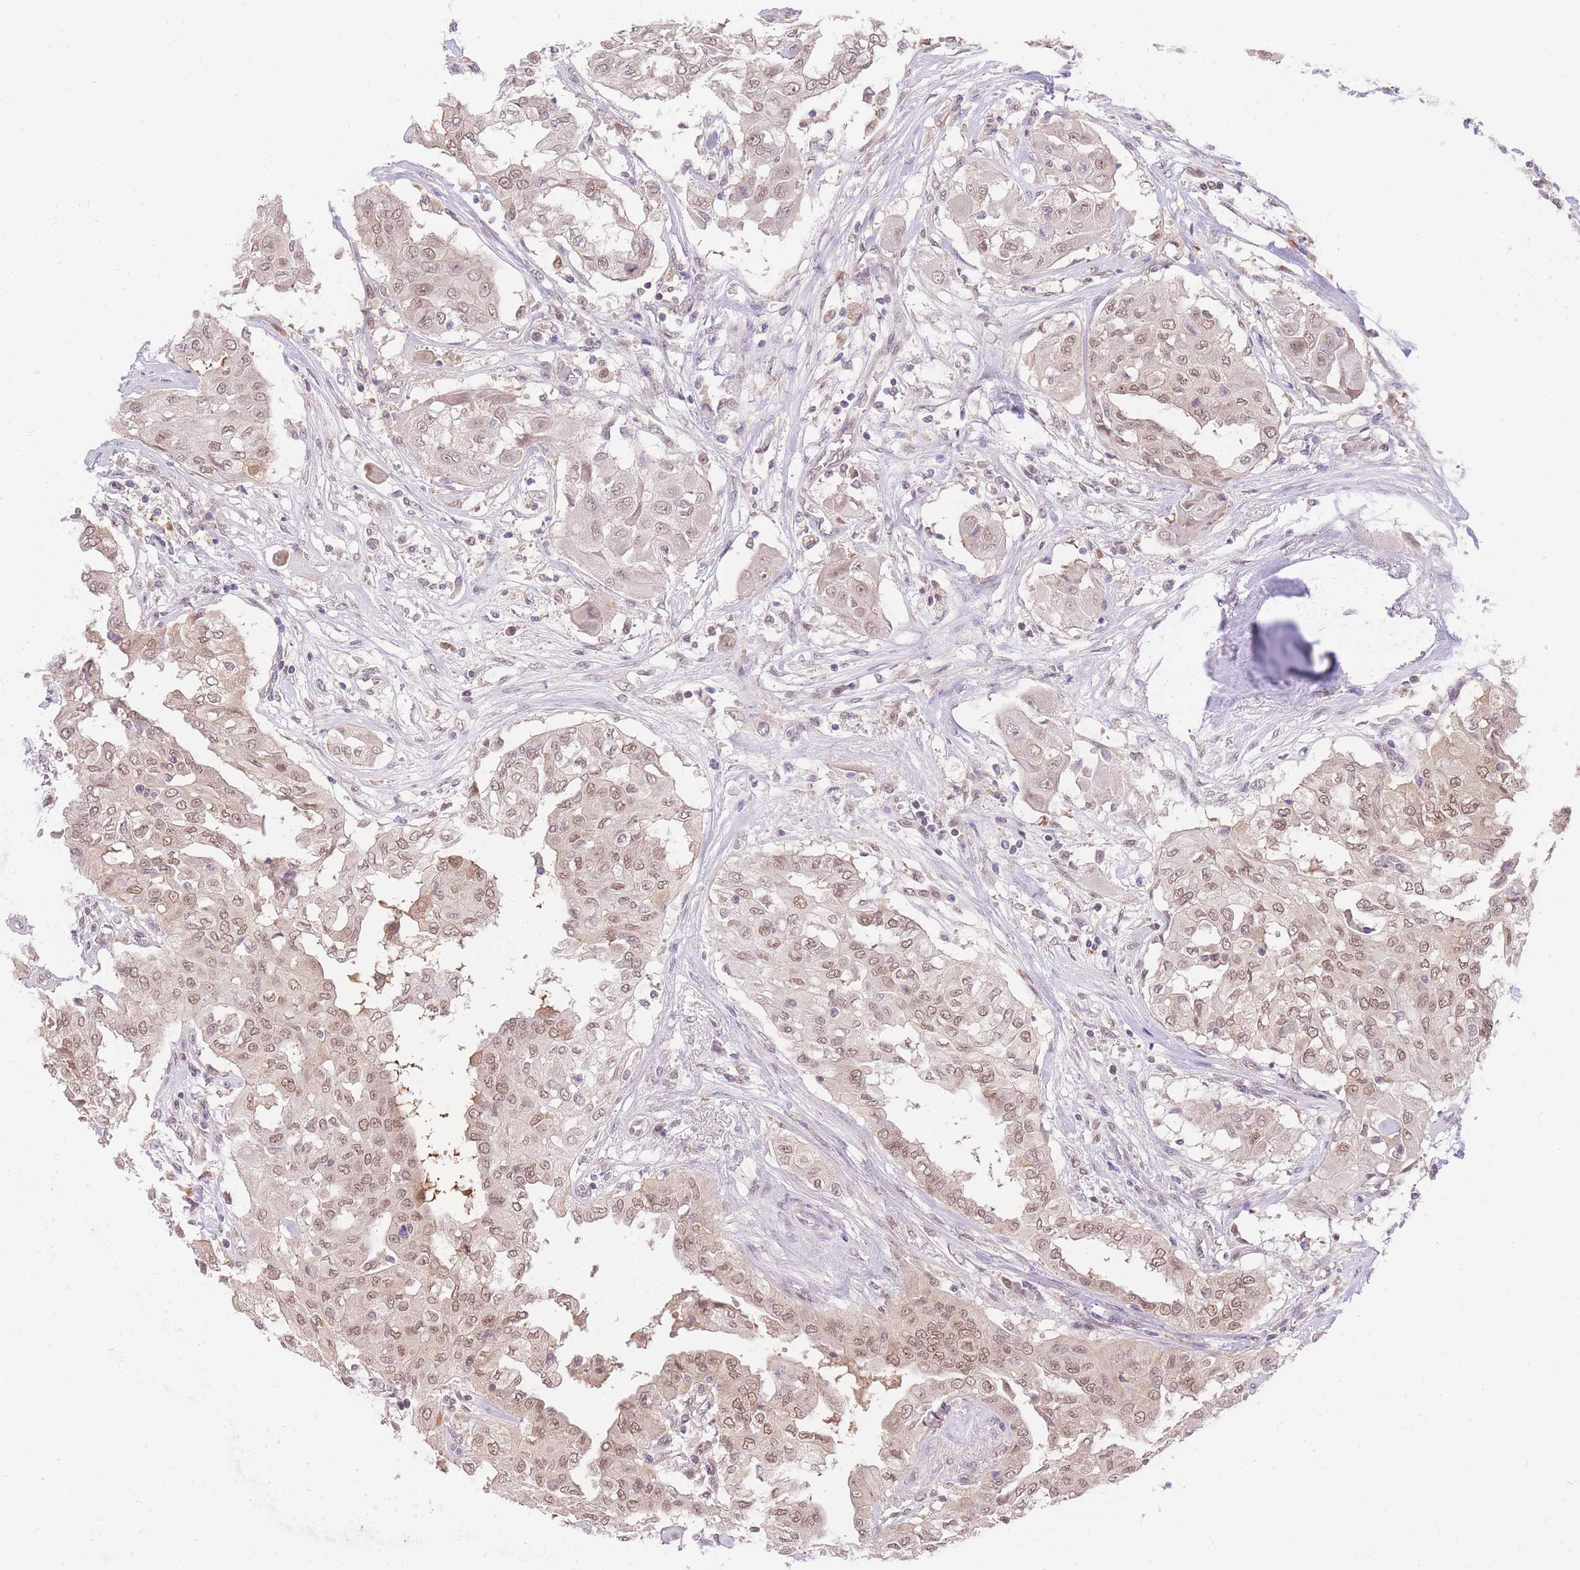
{"staining": {"intensity": "moderate", "quantity": ">75%", "location": "nuclear"}, "tissue": "thyroid cancer", "cell_type": "Tumor cells", "image_type": "cancer", "snomed": [{"axis": "morphology", "description": "Papillary adenocarcinoma, NOS"}, {"axis": "topography", "description": "Thyroid gland"}], "caption": "Protein analysis of papillary adenocarcinoma (thyroid) tissue demonstrates moderate nuclear positivity in approximately >75% of tumor cells.", "gene": "UBXN7", "patient": {"sex": "female", "age": 59}}